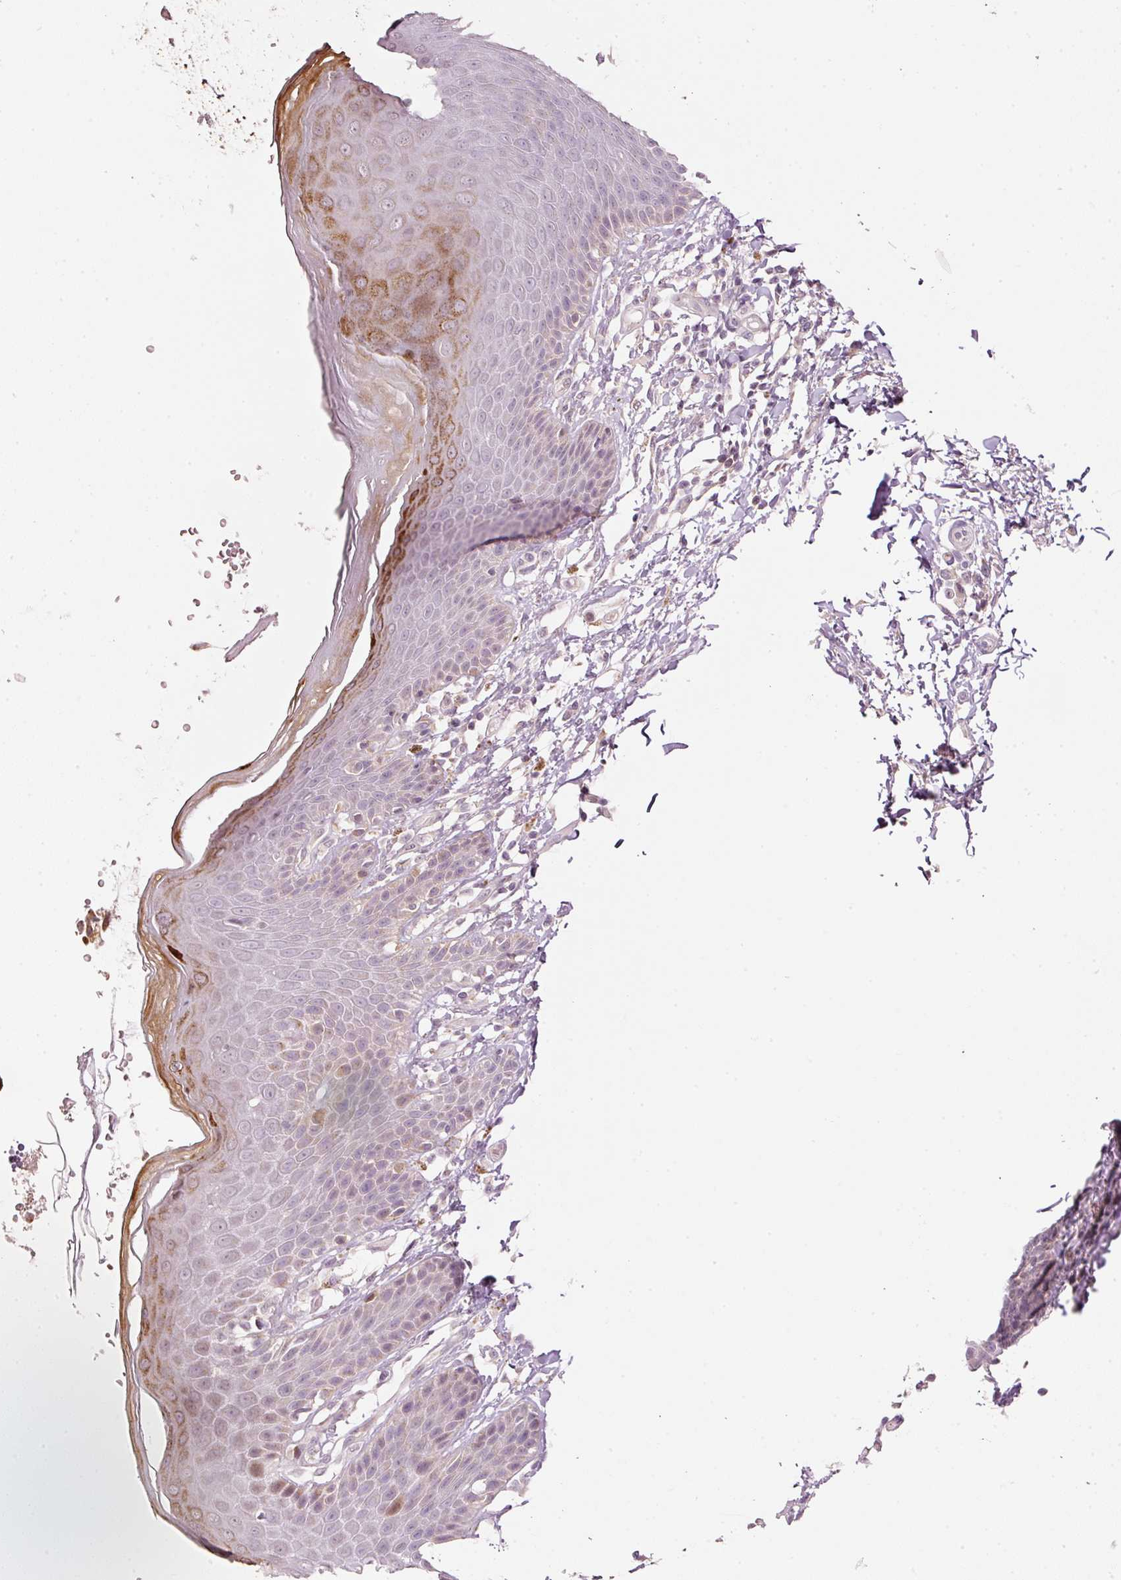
{"staining": {"intensity": "strong", "quantity": "<25%", "location": "cytoplasmic/membranous"}, "tissue": "skin", "cell_type": "Epidermal cells", "image_type": "normal", "snomed": [{"axis": "morphology", "description": "Normal tissue, NOS"}, {"axis": "topography", "description": "Peripheral nerve tissue"}], "caption": "Immunohistochemistry (IHC) image of benign skin: skin stained using immunohistochemistry (IHC) shows medium levels of strong protein expression localized specifically in the cytoplasmic/membranous of epidermal cells, appearing as a cytoplasmic/membranous brown color.", "gene": "TOB2", "patient": {"sex": "male", "age": 51}}